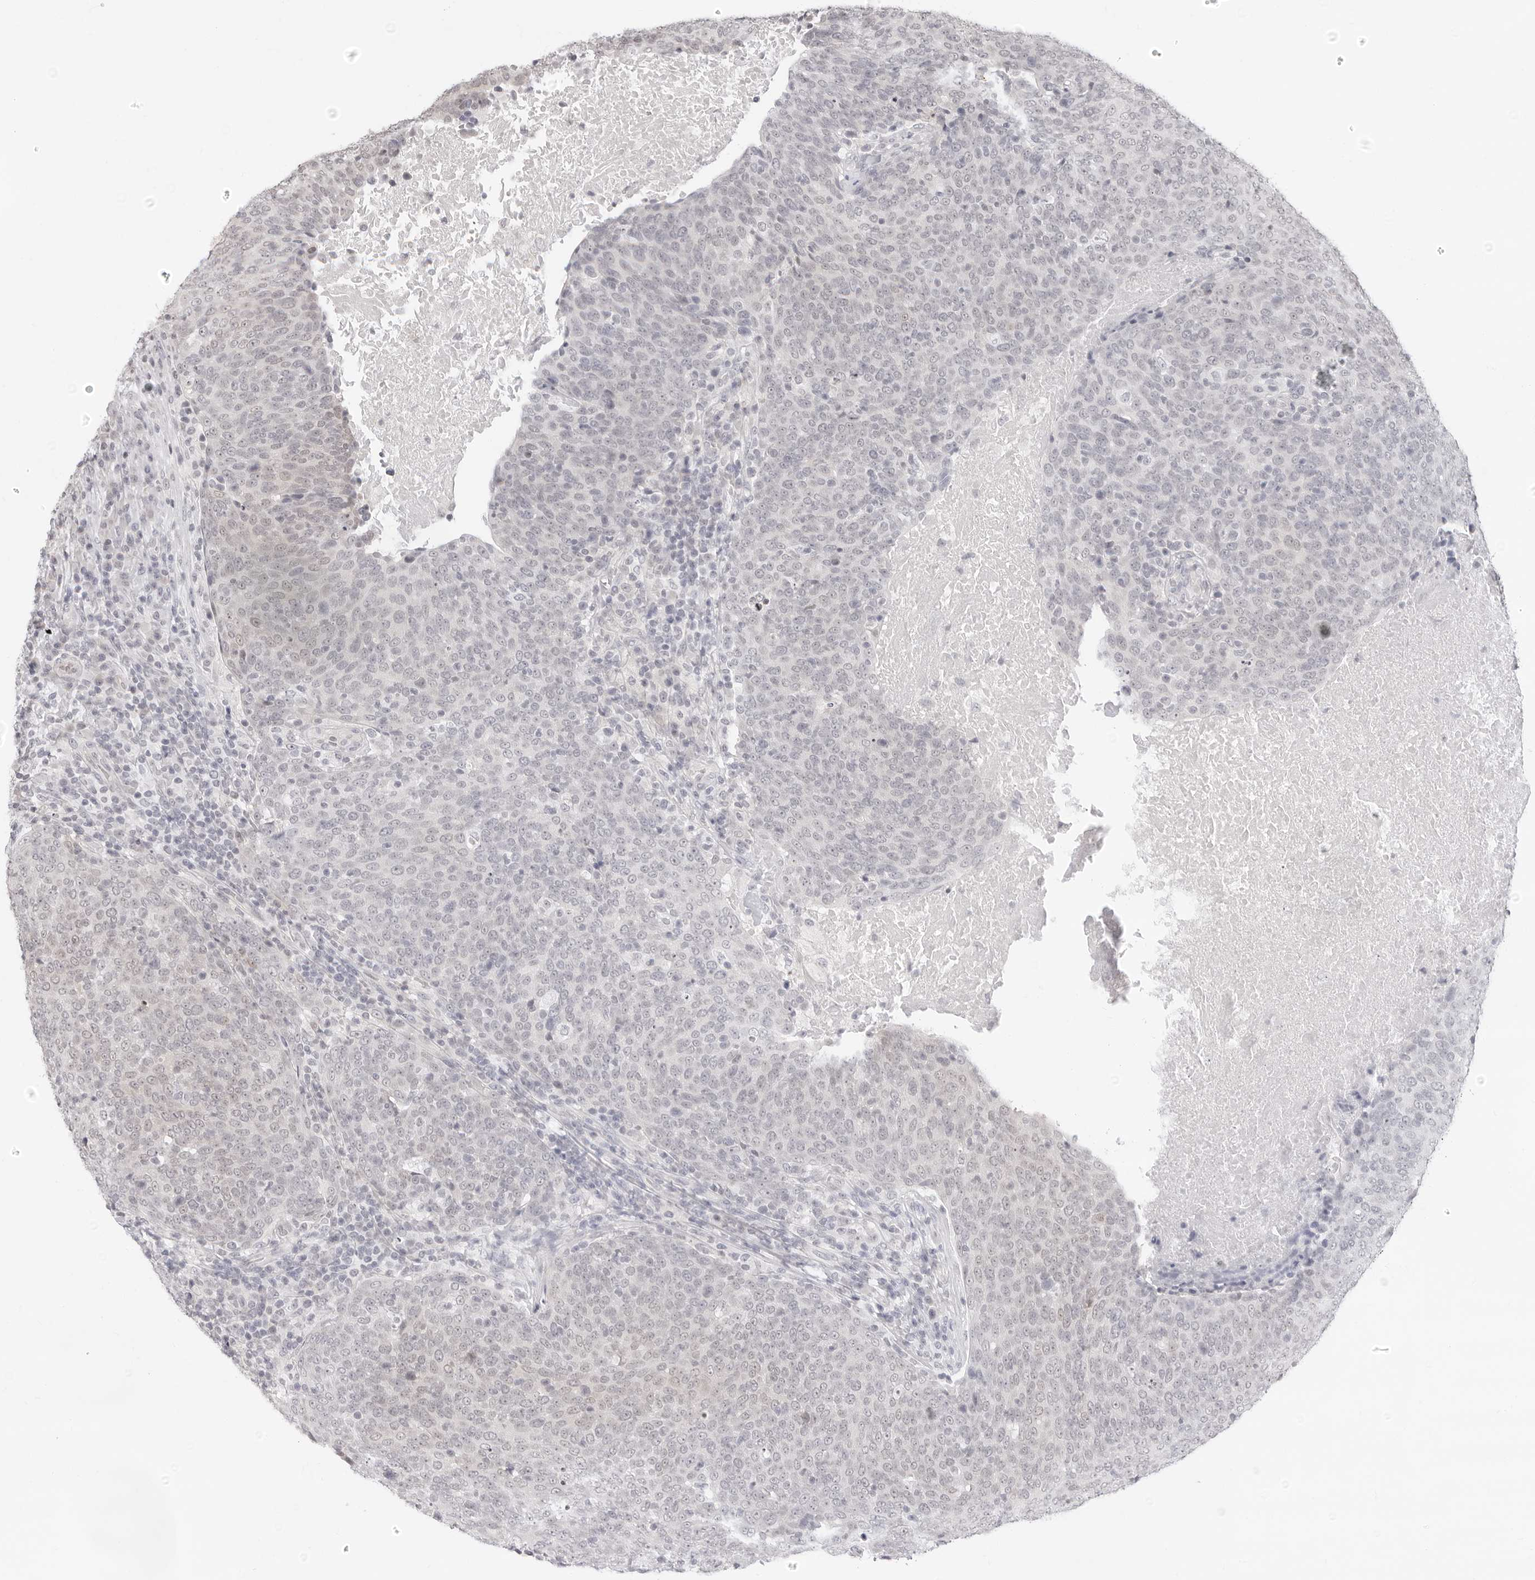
{"staining": {"intensity": "negative", "quantity": "none", "location": "none"}, "tissue": "head and neck cancer", "cell_type": "Tumor cells", "image_type": "cancer", "snomed": [{"axis": "morphology", "description": "Squamous cell carcinoma, NOS"}, {"axis": "morphology", "description": "Squamous cell carcinoma, metastatic, NOS"}, {"axis": "topography", "description": "Lymph node"}, {"axis": "topography", "description": "Head-Neck"}], "caption": "High magnification brightfield microscopy of head and neck cancer stained with DAB (3,3'-diaminobenzidine) (brown) and counterstained with hematoxylin (blue): tumor cells show no significant staining.", "gene": "FDPS", "patient": {"sex": "male", "age": 62}}